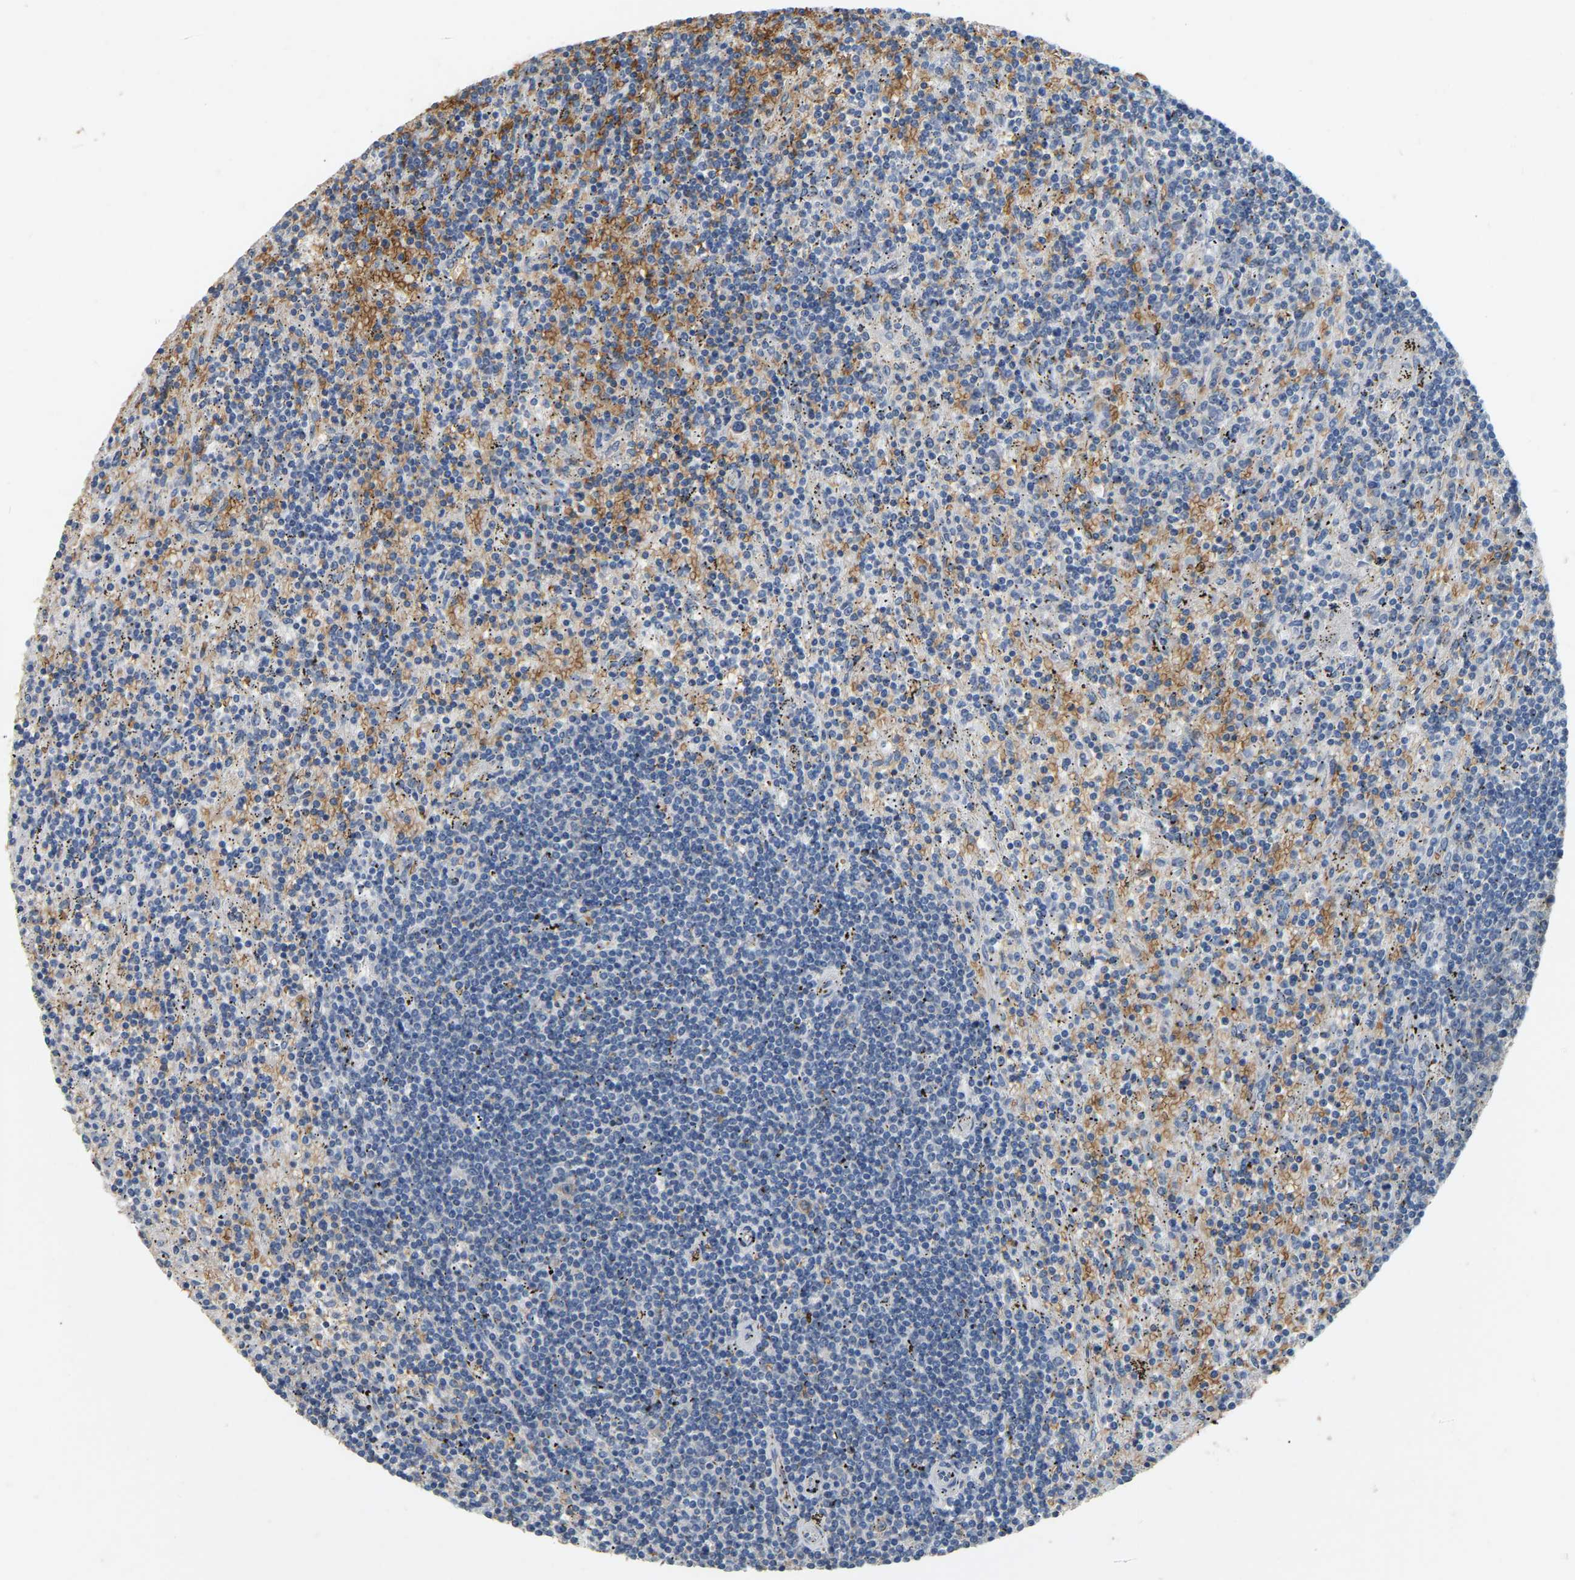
{"staining": {"intensity": "negative", "quantity": "none", "location": "none"}, "tissue": "lymphoma", "cell_type": "Tumor cells", "image_type": "cancer", "snomed": [{"axis": "morphology", "description": "Malignant lymphoma, non-Hodgkin's type, Low grade"}, {"axis": "topography", "description": "Spleen"}], "caption": "A high-resolution image shows immunohistochemistry staining of low-grade malignant lymphoma, non-Hodgkin's type, which shows no significant staining in tumor cells.", "gene": "CFAP298", "patient": {"sex": "male", "age": 76}}